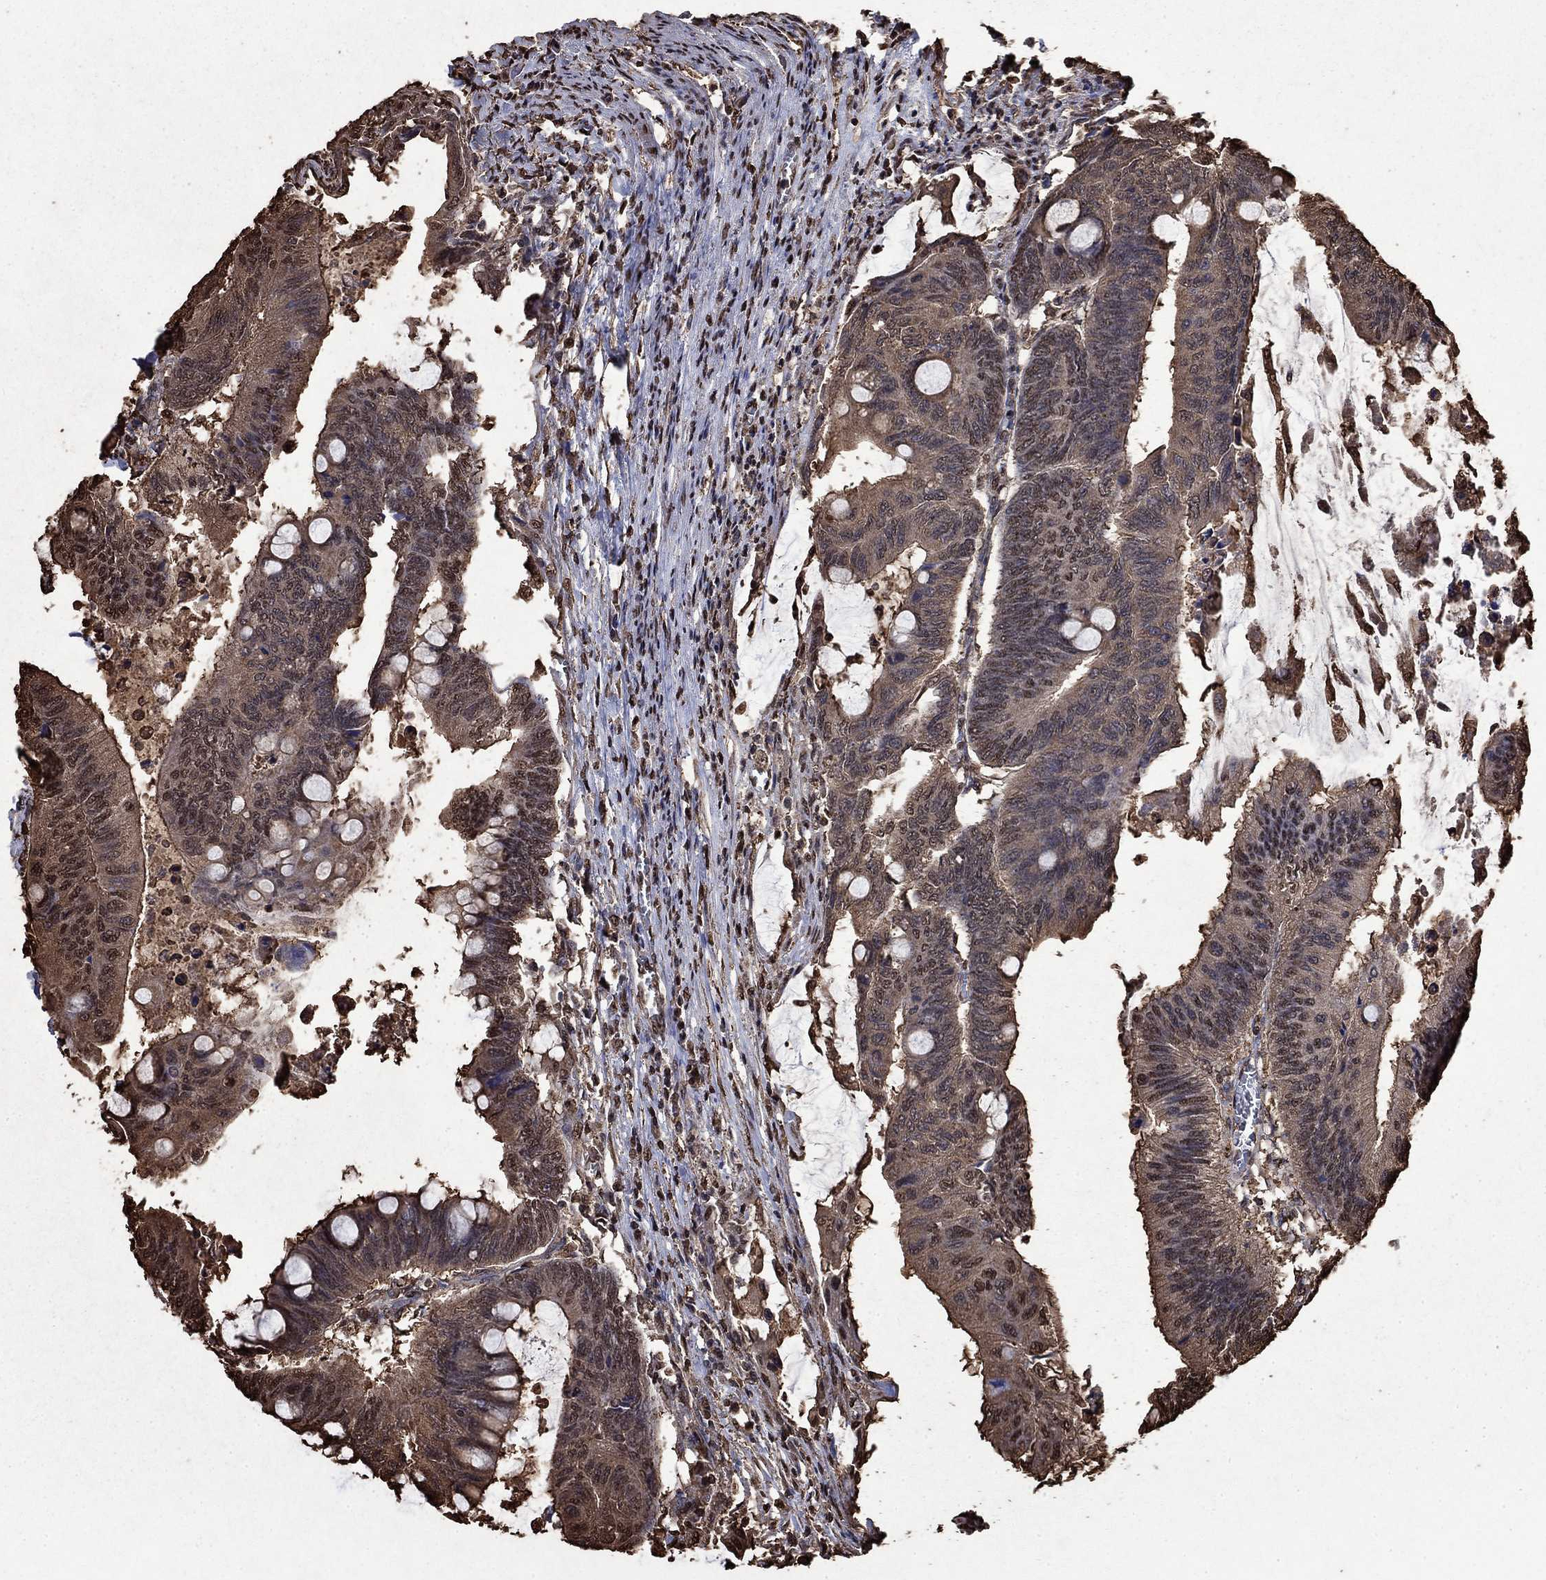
{"staining": {"intensity": "weak", "quantity": "<25%", "location": "cytoplasmic/membranous"}, "tissue": "colorectal cancer", "cell_type": "Tumor cells", "image_type": "cancer", "snomed": [{"axis": "morphology", "description": "Normal tissue, NOS"}, {"axis": "morphology", "description": "Adenocarcinoma, NOS"}, {"axis": "topography", "description": "Rectum"}, {"axis": "topography", "description": "Peripheral nerve tissue"}], "caption": "Immunohistochemical staining of adenocarcinoma (colorectal) shows no significant staining in tumor cells. (Brightfield microscopy of DAB IHC at high magnification).", "gene": "GAPDH", "patient": {"sex": "male", "age": 92}}